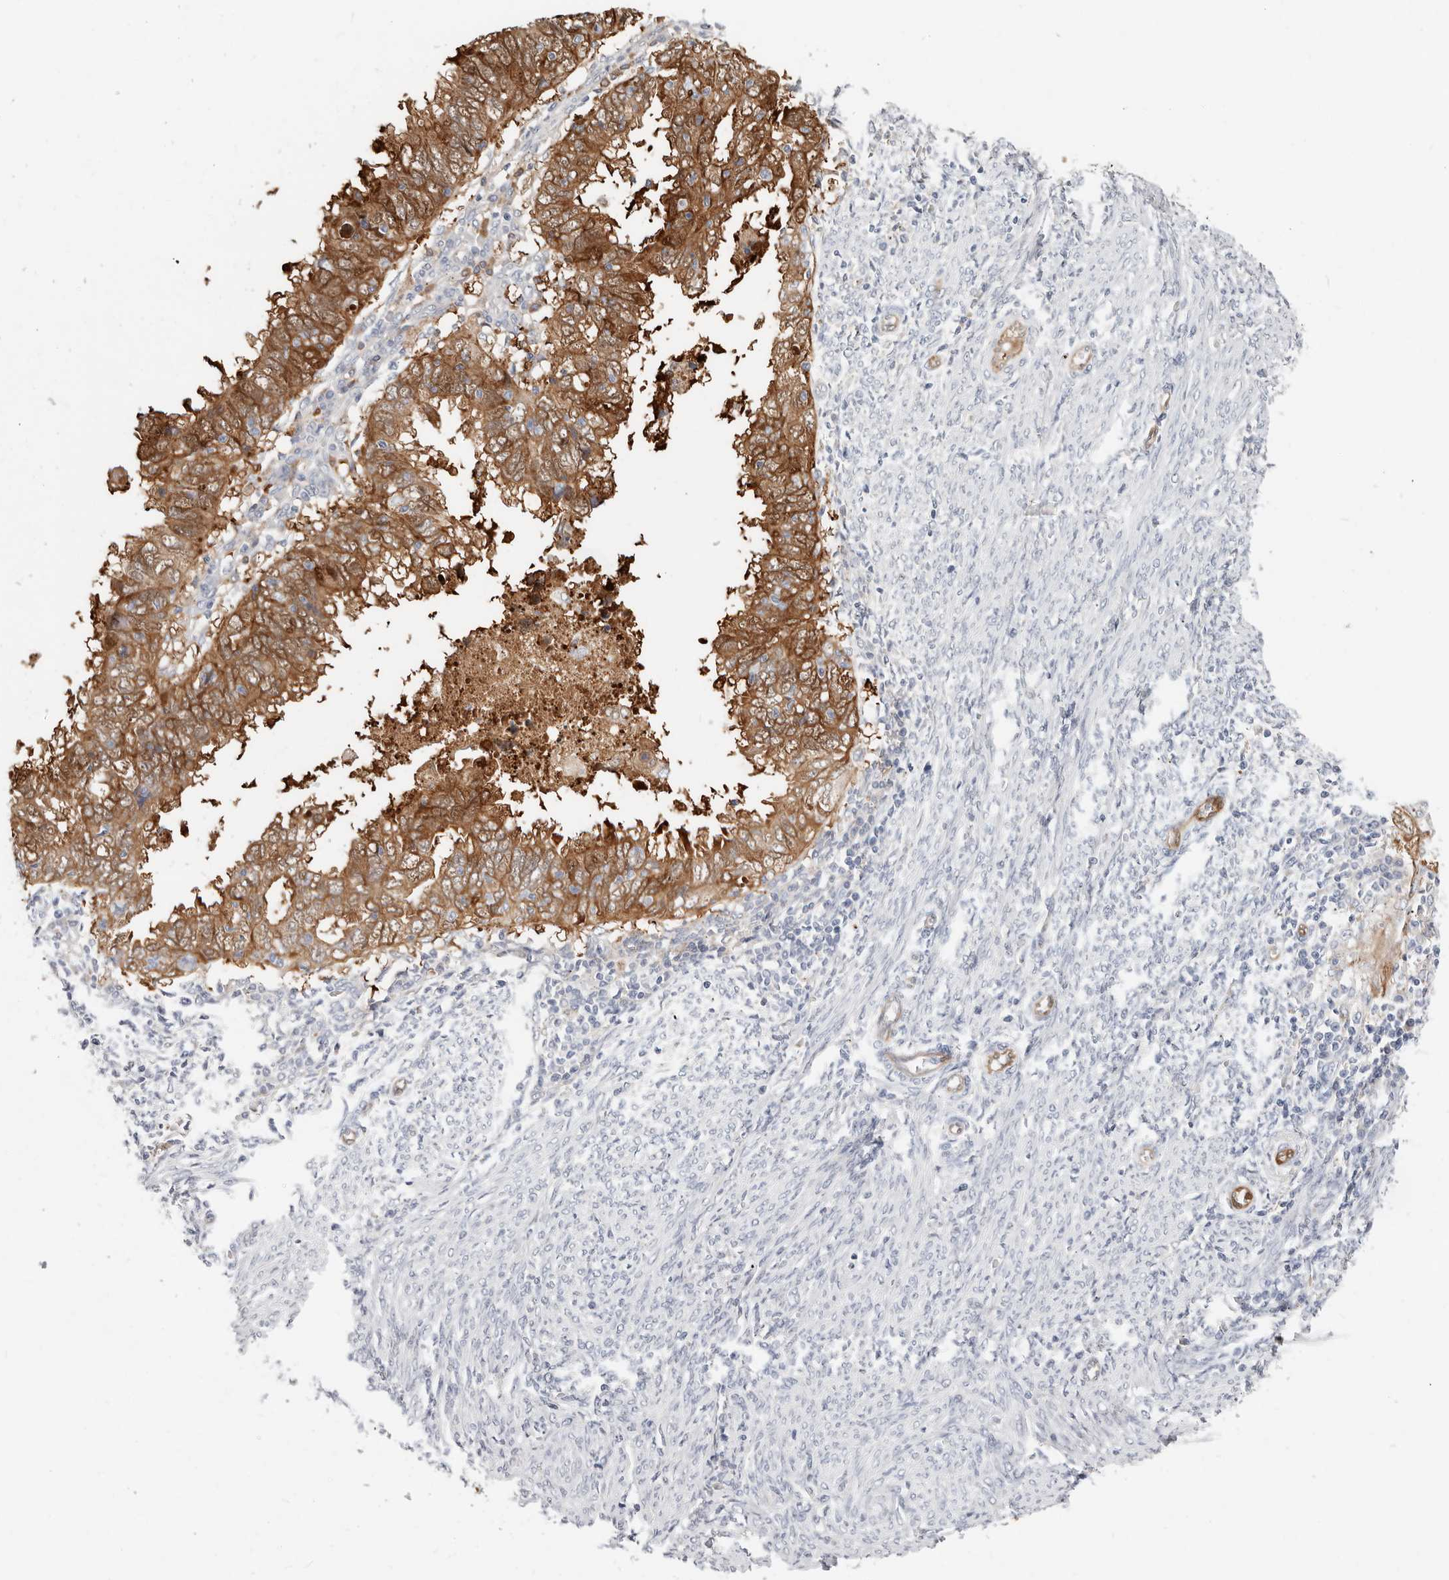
{"staining": {"intensity": "strong", "quantity": ">75%", "location": "cytoplasmic/membranous,nuclear"}, "tissue": "endometrial cancer", "cell_type": "Tumor cells", "image_type": "cancer", "snomed": [{"axis": "morphology", "description": "Adenocarcinoma, NOS"}, {"axis": "topography", "description": "Uterus"}], "caption": "Tumor cells display high levels of strong cytoplasmic/membranous and nuclear positivity in approximately >75% of cells in endometrial cancer. The protein is shown in brown color, while the nuclei are stained blue.", "gene": "ZRANB1", "patient": {"sex": "female", "age": 77}}